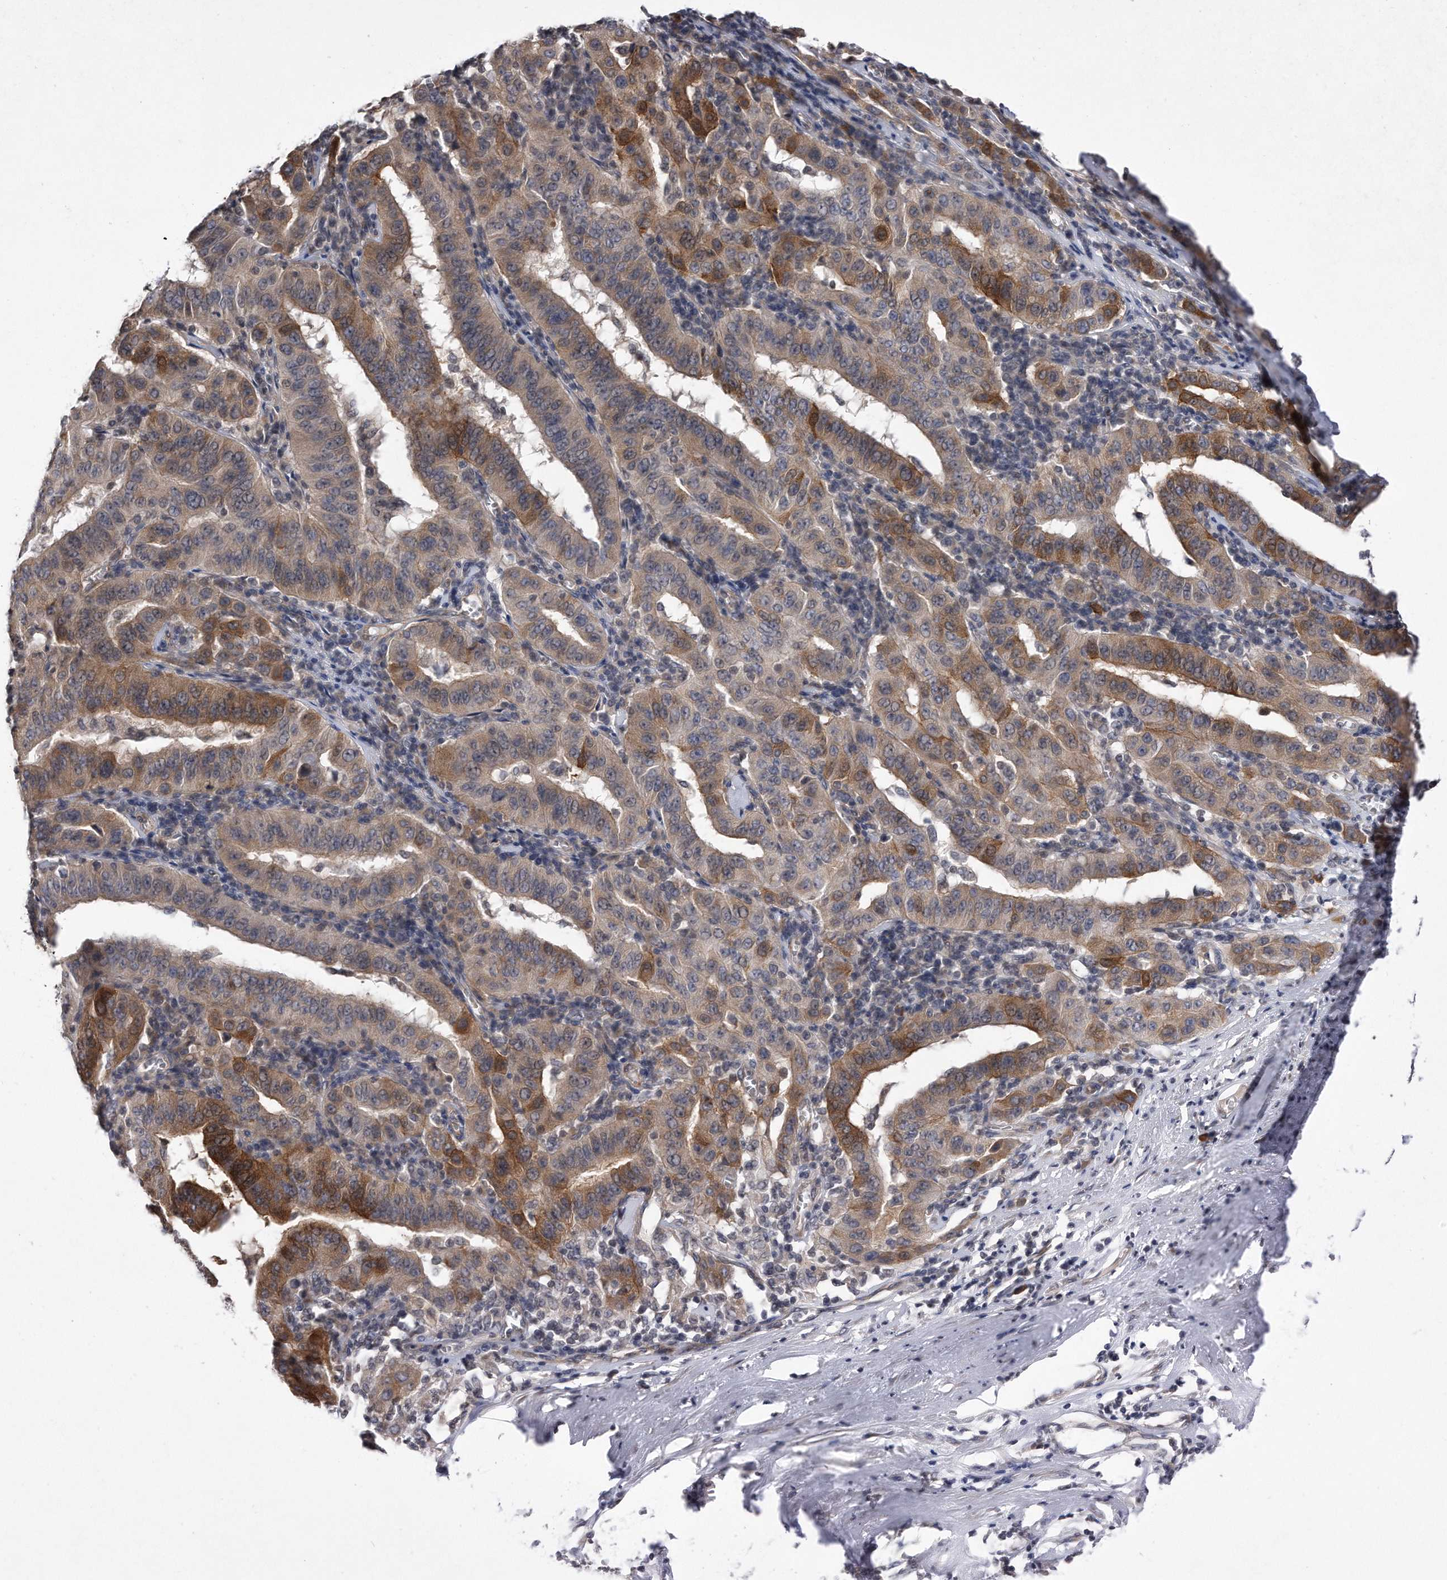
{"staining": {"intensity": "moderate", "quantity": "25%-75%", "location": "cytoplasmic/membranous"}, "tissue": "pancreatic cancer", "cell_type": "Tumor cells", "image_type": "cancer", "snomed": [{"axis": "morphology", "description": "Adenocarcinoma, NOS"}, {"axis": "topography", "description": "Pancreas"}], "caption": "Moderate cytoplasmic/membranous staining for a protein is appreciated in approximately 25%-75% of tumor cells of adenocarcinoma (pancreatic) using immunohistochemistry.", "gene": "DAB1", "patient": {"sex": "male", "age": 63}}